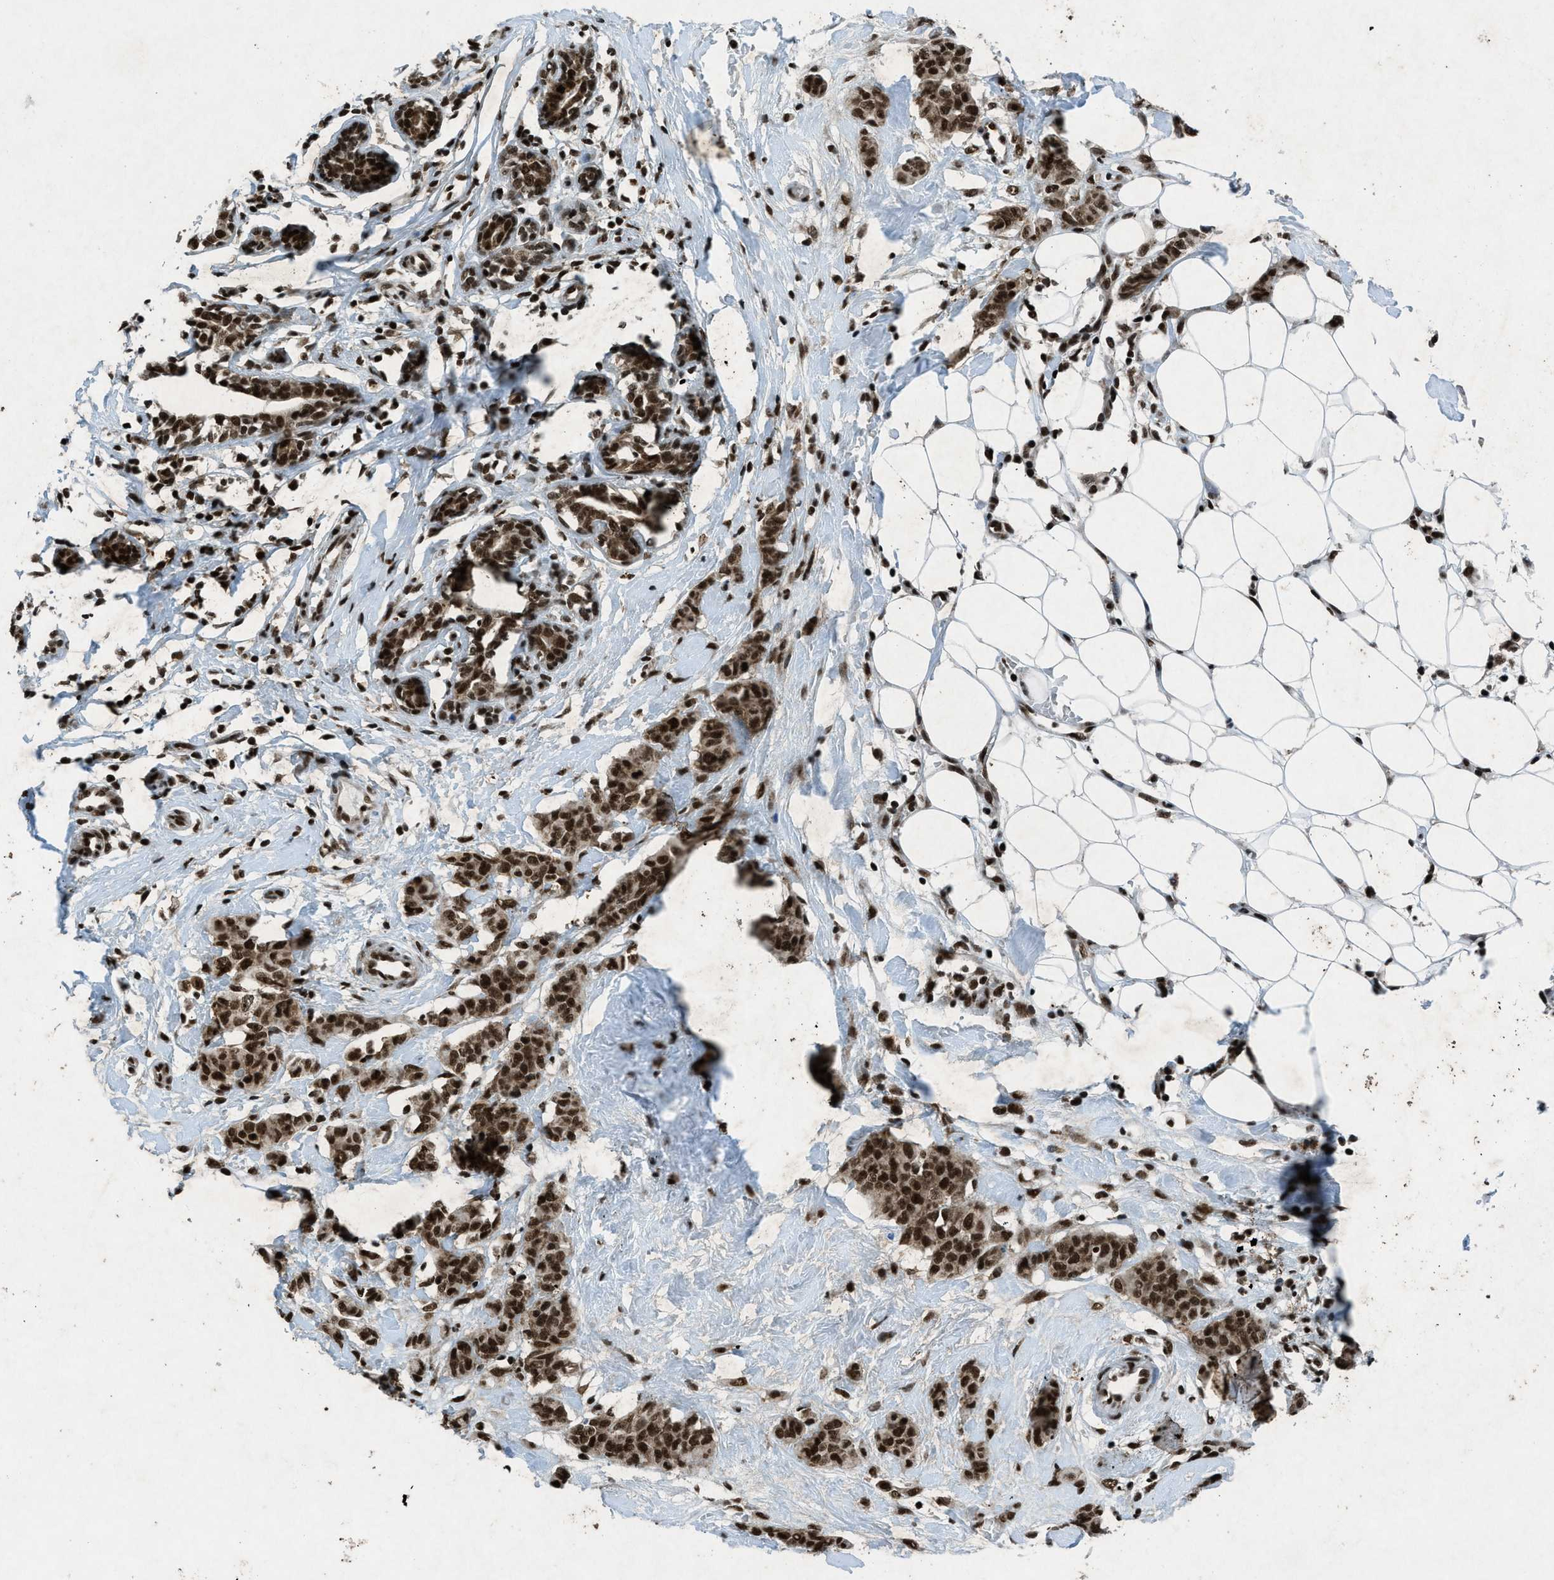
{"staining": {"intensity": "strong", "quantity": ">75%", "location": "nuclear"}, "tissue": "breast cancer", "cell_type": "Tumor cells", "image_type": "cancer", "snomed": [{"axis": "morphology", "description": "Normal tissue, NOS"}, {"axis": "morphology", "description": "Duct carcinoma"}, {"axis": "topography", "description": "Breast"}], "caption": "Strong nuclear expression is seen in approximately >75% of tumor cells in breast cancer (invasive ductal carcinoma). The protein is shown in brown color, while the nuclei are stained blue.", "gene": "NXF1", "patient": {"sex": "female", "age": 40}}